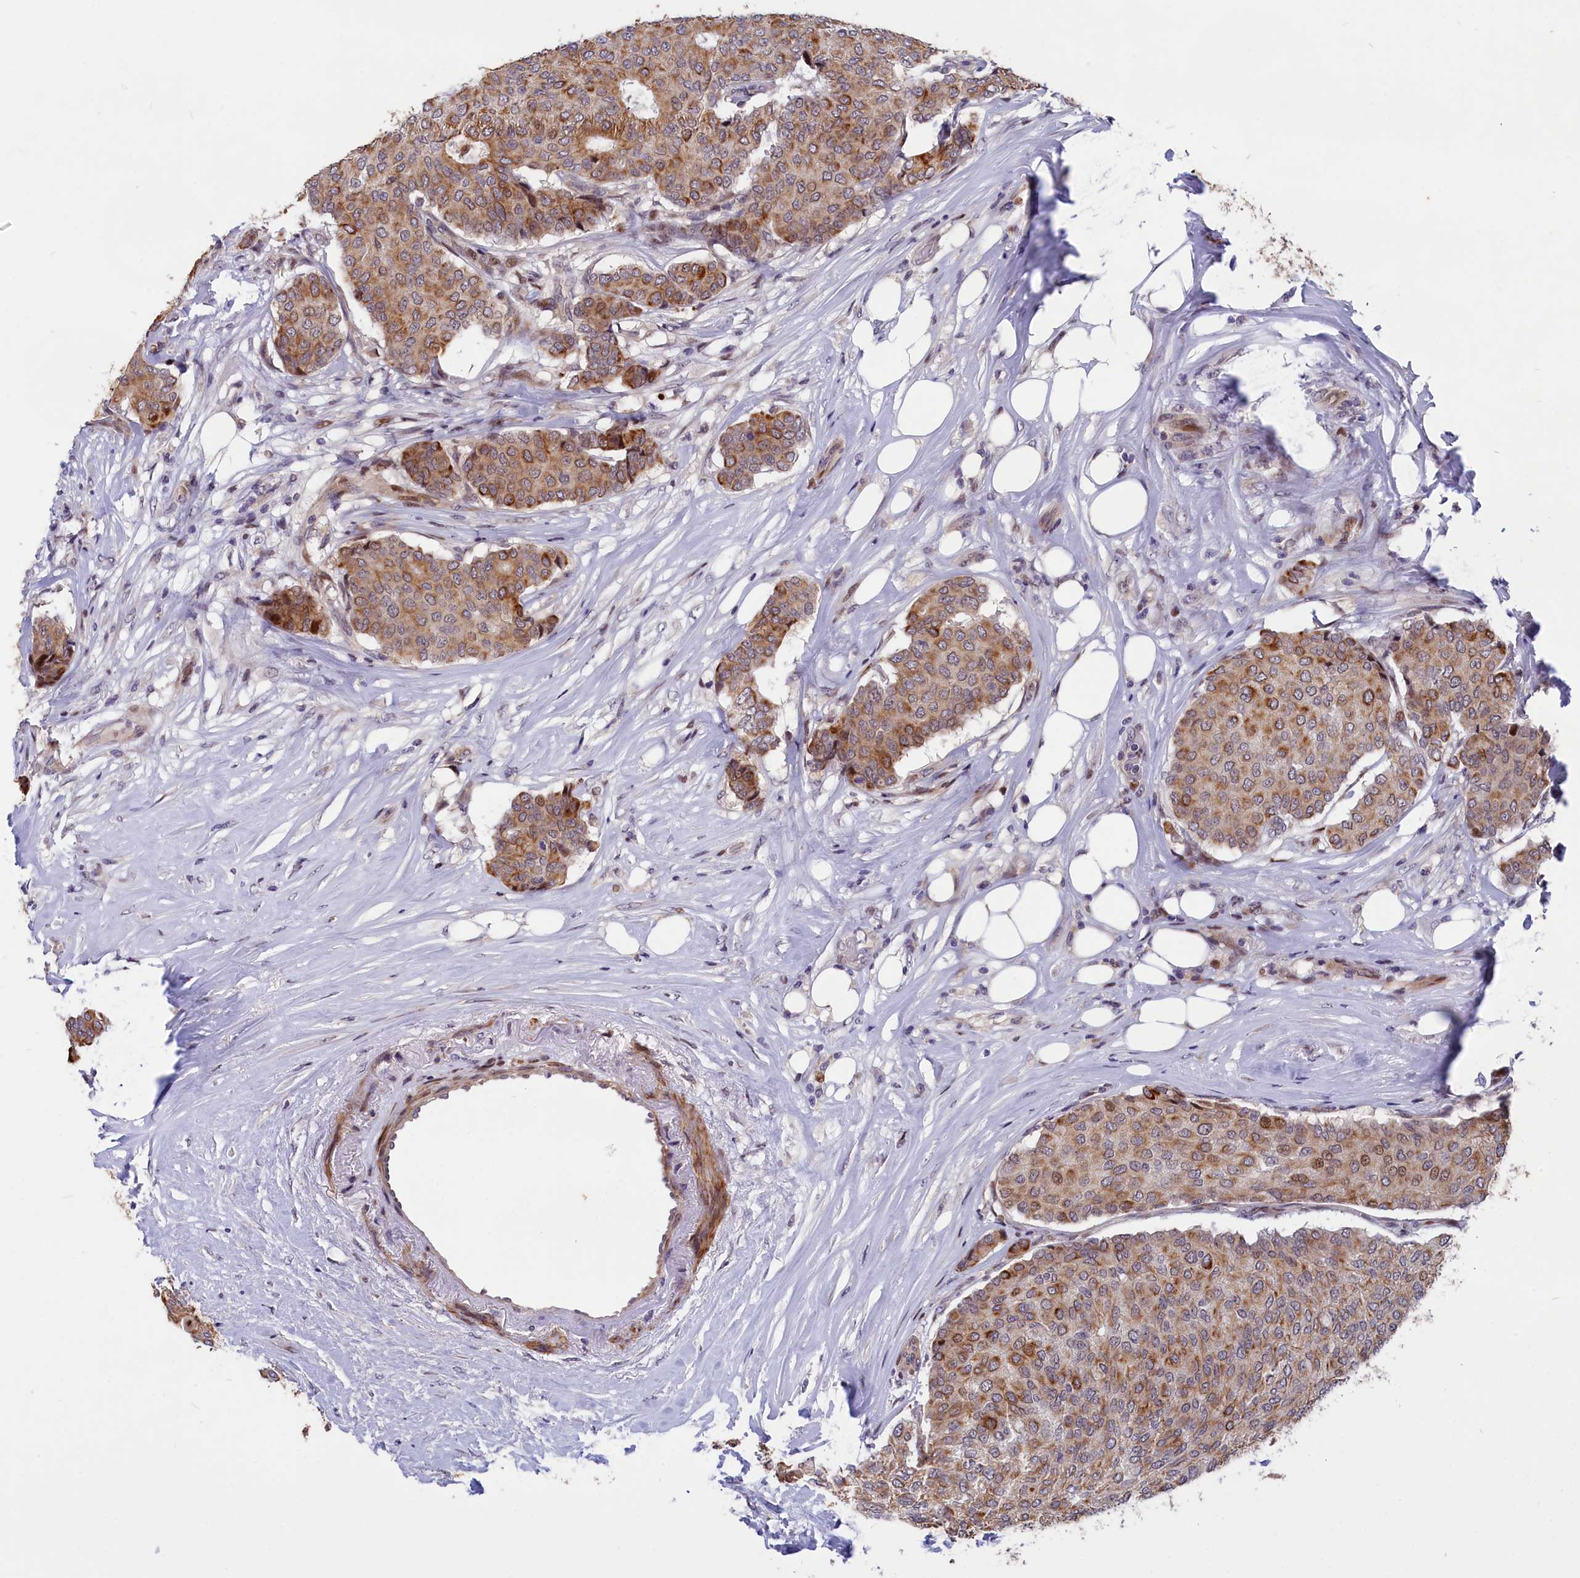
{"staining": {"intensity": "moderate", "quantity": ">75%", "location": "cytoplasmic/membranous"}, "tissue": "breast cancer", "cell_type": "Tumor cells", "image_type": "cancer", "snomed": [{"axis": "morphology", "description": "Duct carcinoma"}, {"axis": "topography", "description": "Breast"}], "caption": "Breast cancer (invasive ductal carcinoma) stained with a brown dye displays moderate cytoplasmic/membranous positive positivity in about >75% of tumor cells.", "gene": "ANKRD34B", "patient": {"sex": "female", "age": 75}}